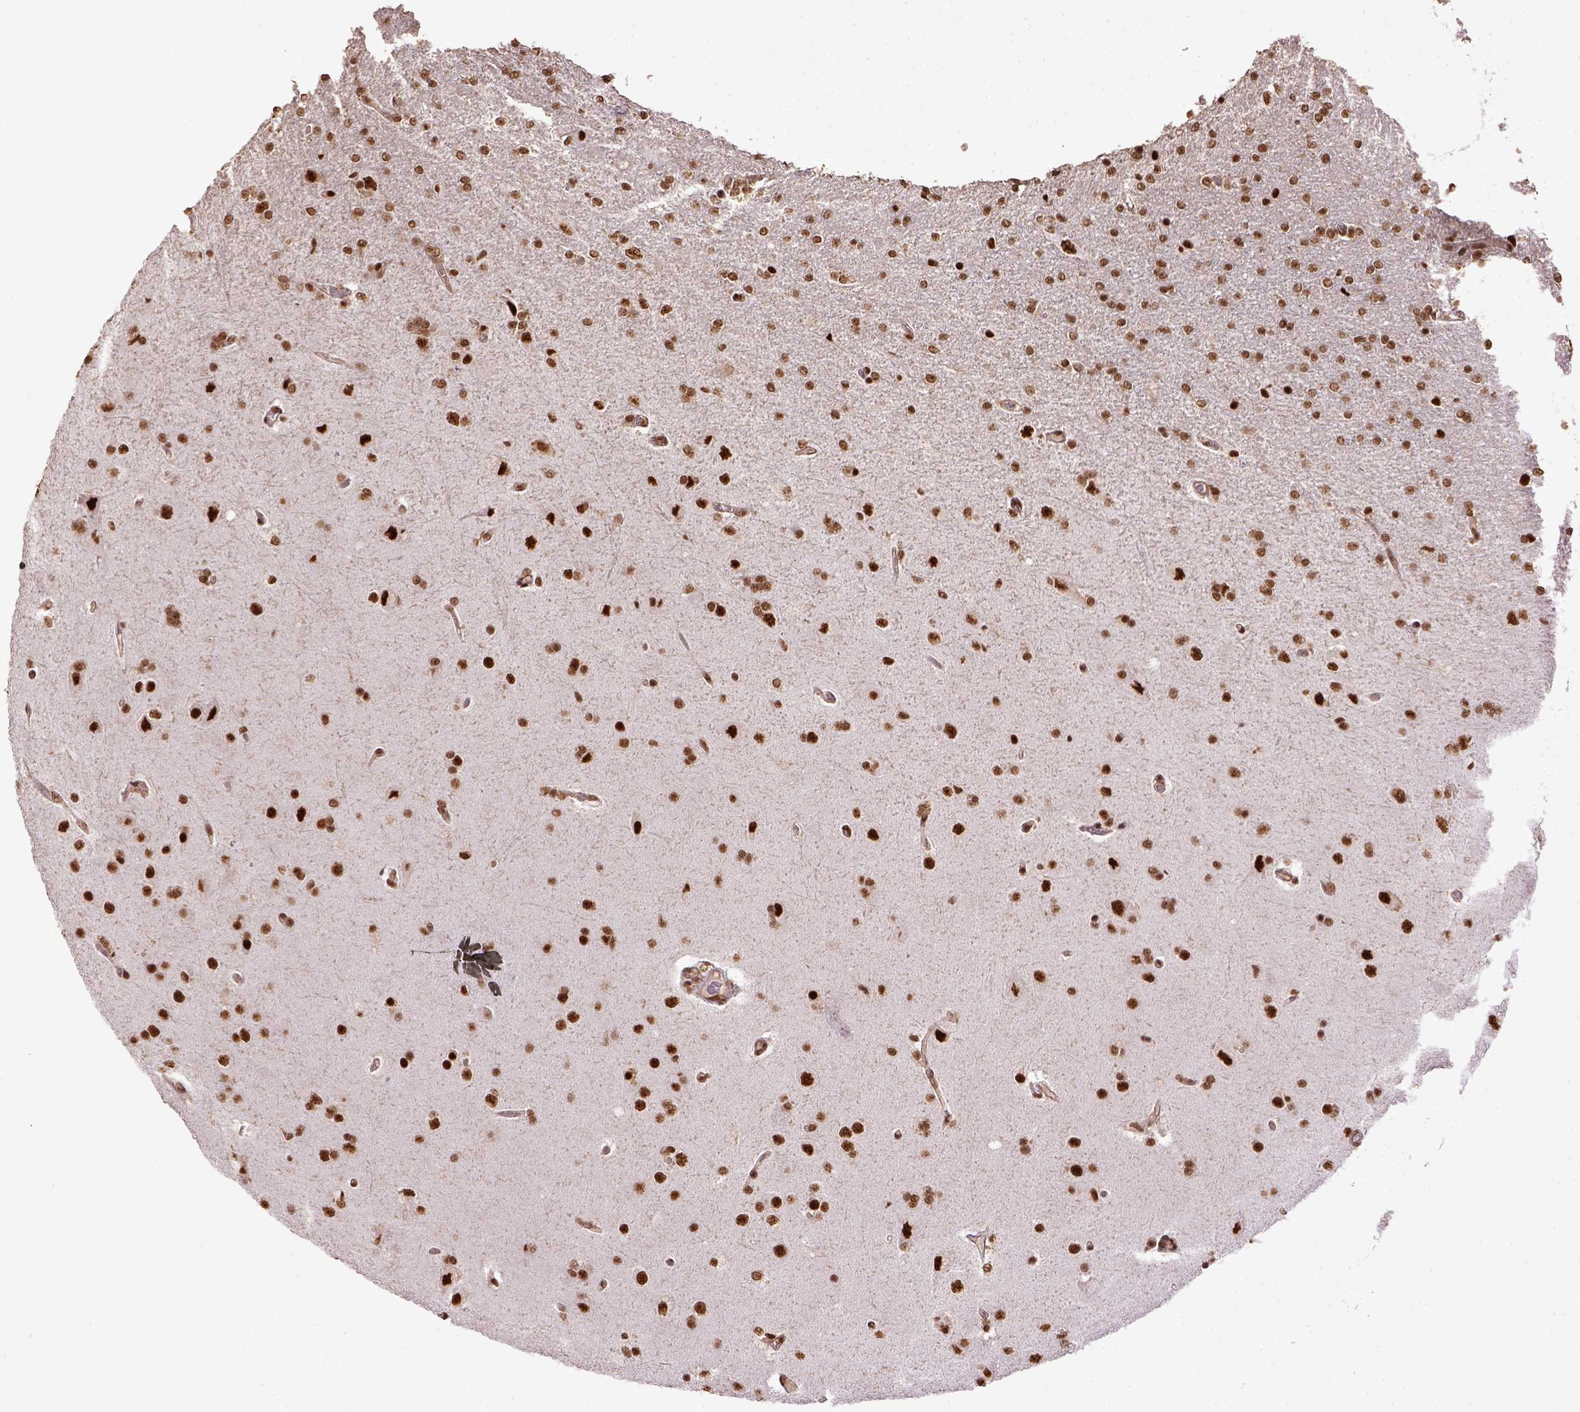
{"staining": {"intensity": "strong", "quantity": ">75%", "location": "nuclear"}, "tissue": "glioma", "cell_type": "Tumor cells", "image_type": "cancer", "snomed": [{"axis": "morphology", "description": "Glioma, malignant, High grade"}, {"axis": "topography", "description": "Cerebral cortex"}], "caption": "A photomicrograph showing strong nuclear staining in approximately >75% of tumor cells in glioma, as visualized by brown immunohistochemical staining.", "gene": "PPIG", "patient": {"sex": "male", "age": 70}}